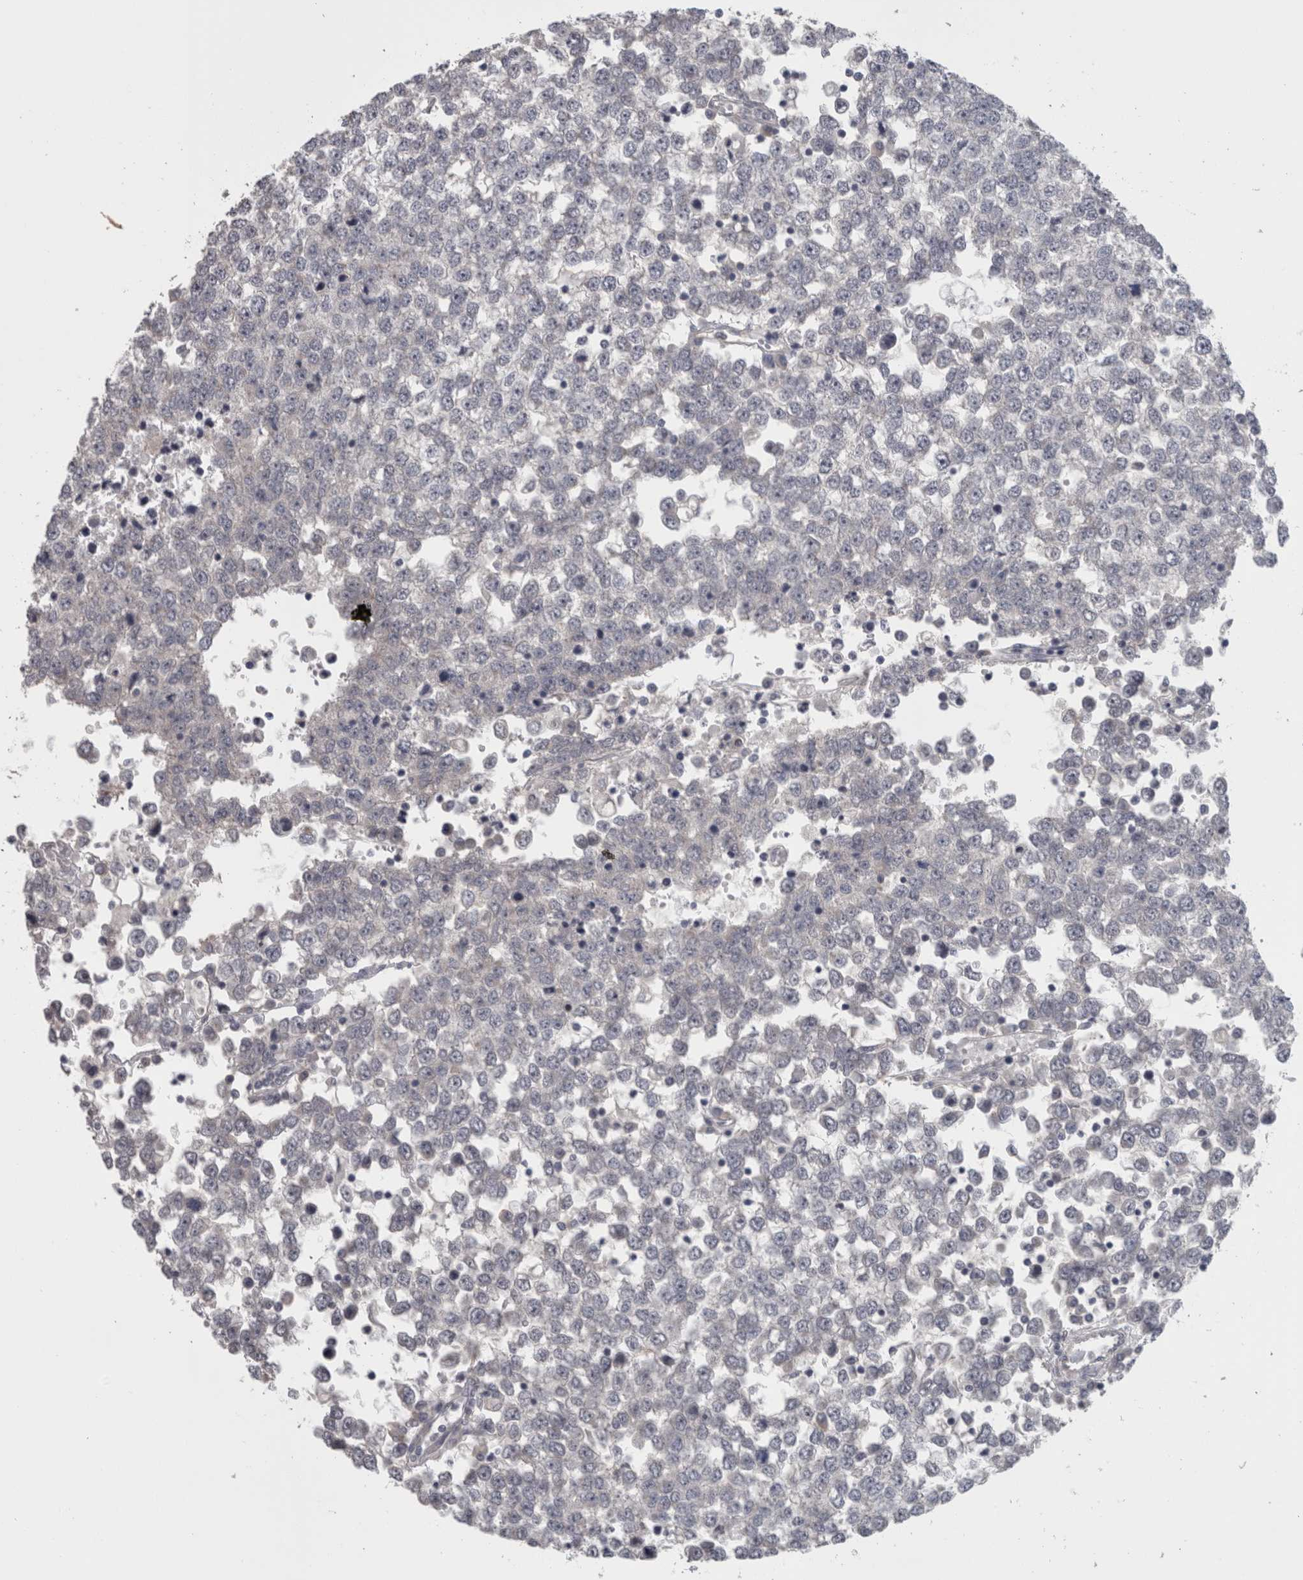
{"staining": {"intensity": "negative", "quantity": "none", "location": "none"}, "tissue": "testis cancer", "cell_type": "Tumor cells", "image_type": "cancer", "snomed": [{"axis": "morphology", "description": "Seminoma, NOS"}, {"axis": "topography", "description": "Testis"}], "caption": "Micrograph shows no significant protein positivity in tumor cells of testis cancer. (DAB immunohistochemistry visualized using brightfield microscopy, high magnification).", "gene": "RMDN1", "patient": {"sex": "male", "age": 65}}